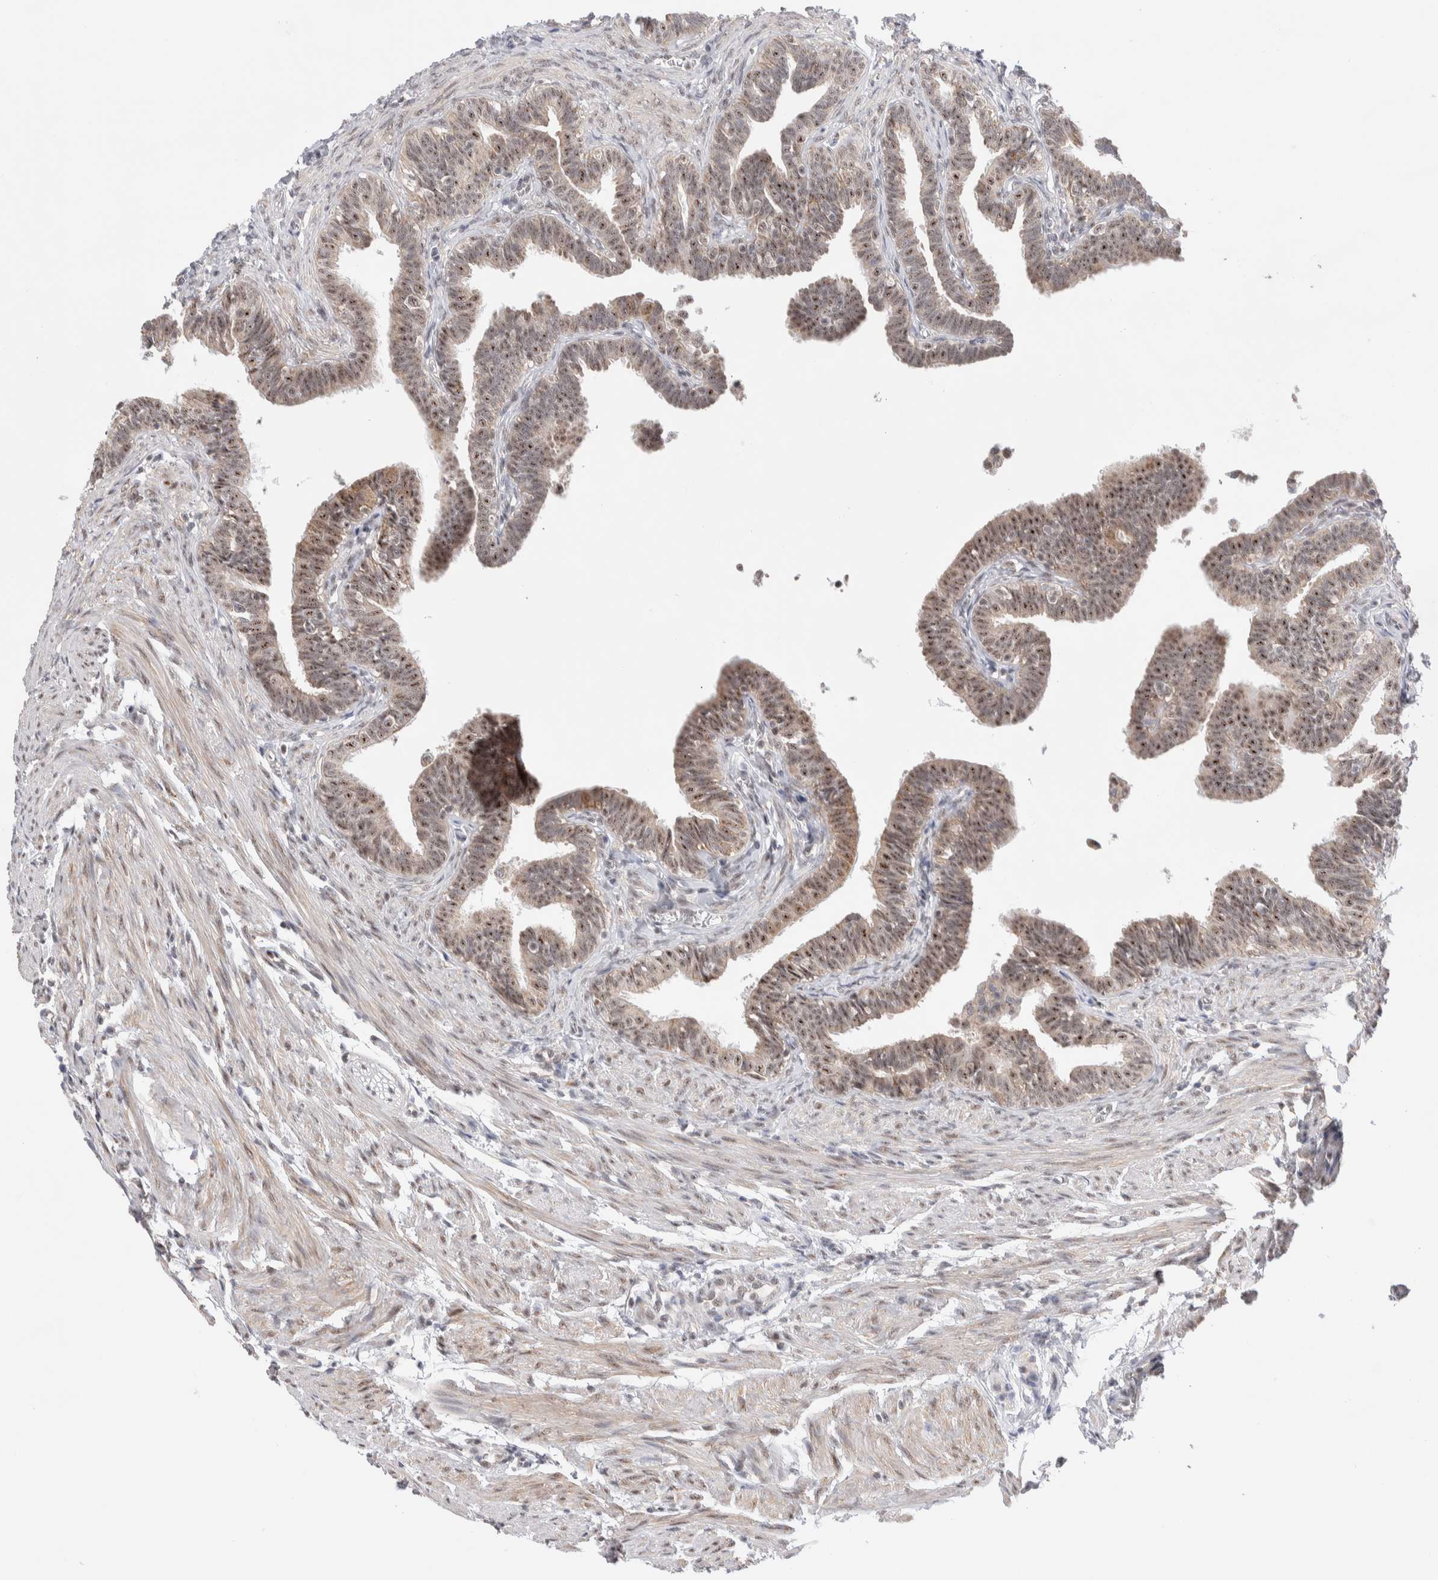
{"staining": {"intensity": "moderate", "quantity": ">75%", "location": "nuclear"}, "tissue": "fallopian tube", "cell_type": "Glandular cells", "image_type": "normal", "snomed": [{"axis": "morphology", "description": "Normal tissue, NOS"}, {"axis": "topography", "description": "Fallopian tube"}, {"axis": "topography", "description": "Ovary"}], "caption": "Glandular cells reveal moderate nuclear expression in about >75% of cells in benign fallopian tube.", "gene": "ZNF695", "patient": {"sex": "female", "age": 23}}